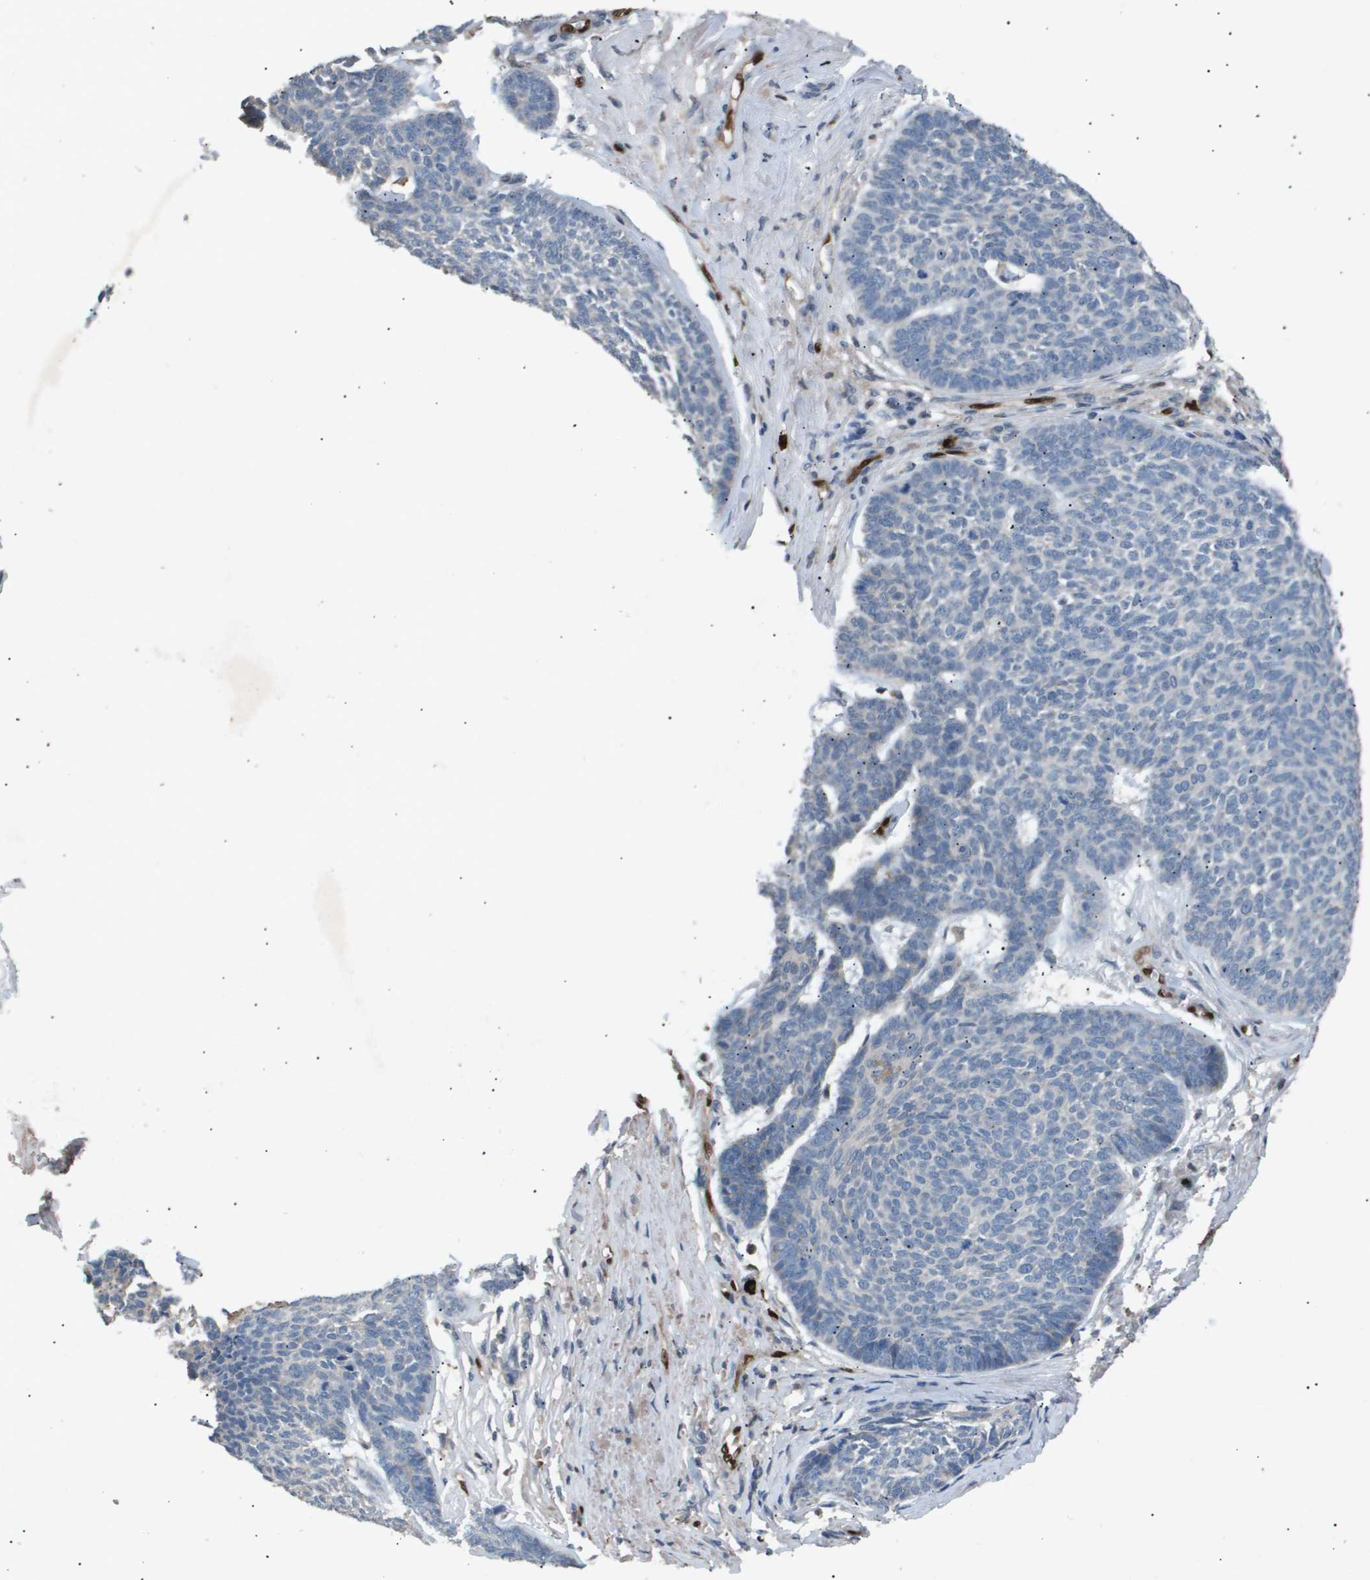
{"staining": {"intensity": "negative", "quantity": "none", "location": "none"}, "tissue": "skin cancer", "cell_type": "Tumor cells", "image_type": "cancer", "snomed": [{"axis": "morphology", "description": "Basal cell carcinoma"}, {"axis": "topography", "description": "Skin"}], "caption": "Micrograph shows no protein staining in tumor cells of skin basal cell carcinoma tissue.", "gene": "ERG", "patient": {"sex": "male", "age": 84}}